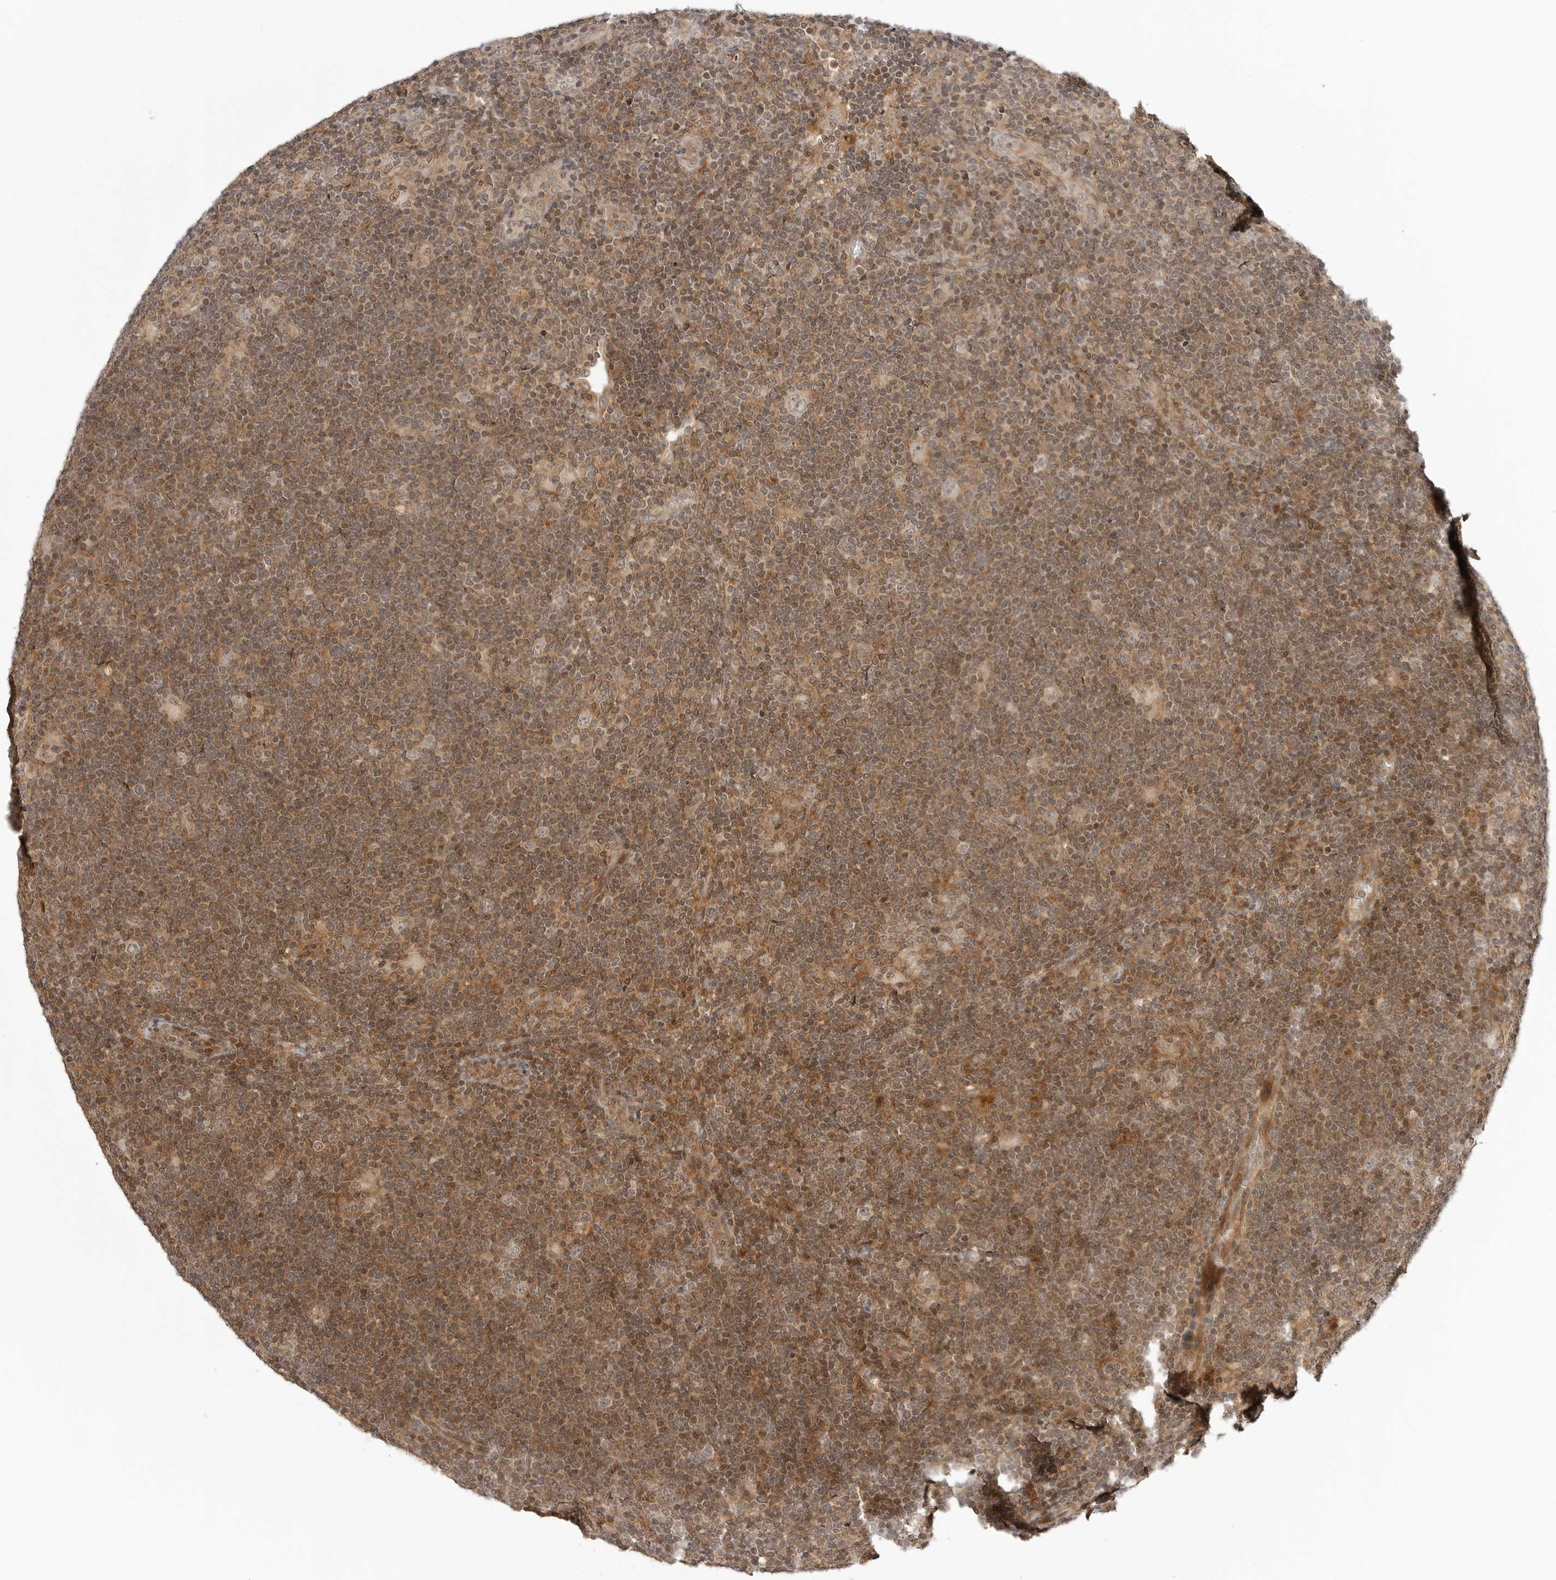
{"staining": {"intensity": "weak", "quantity": "<25%", "location": "cytoplasmic/membranous"}, "tissue": "lymphoma", "cell_type": "Tumor cells", "image_type": "cancer", "snomed": [{"axis": "morphology", "description": "Hodgkin's disease, NOS"}, {"axis": "topography", "description": "Lymph node"}], "caption": "Tumor cells show no significant protein positivity in Hodgkin's disease.", "gene": "MAP2K5", "patient": {"sex": "female", "age": 57}}